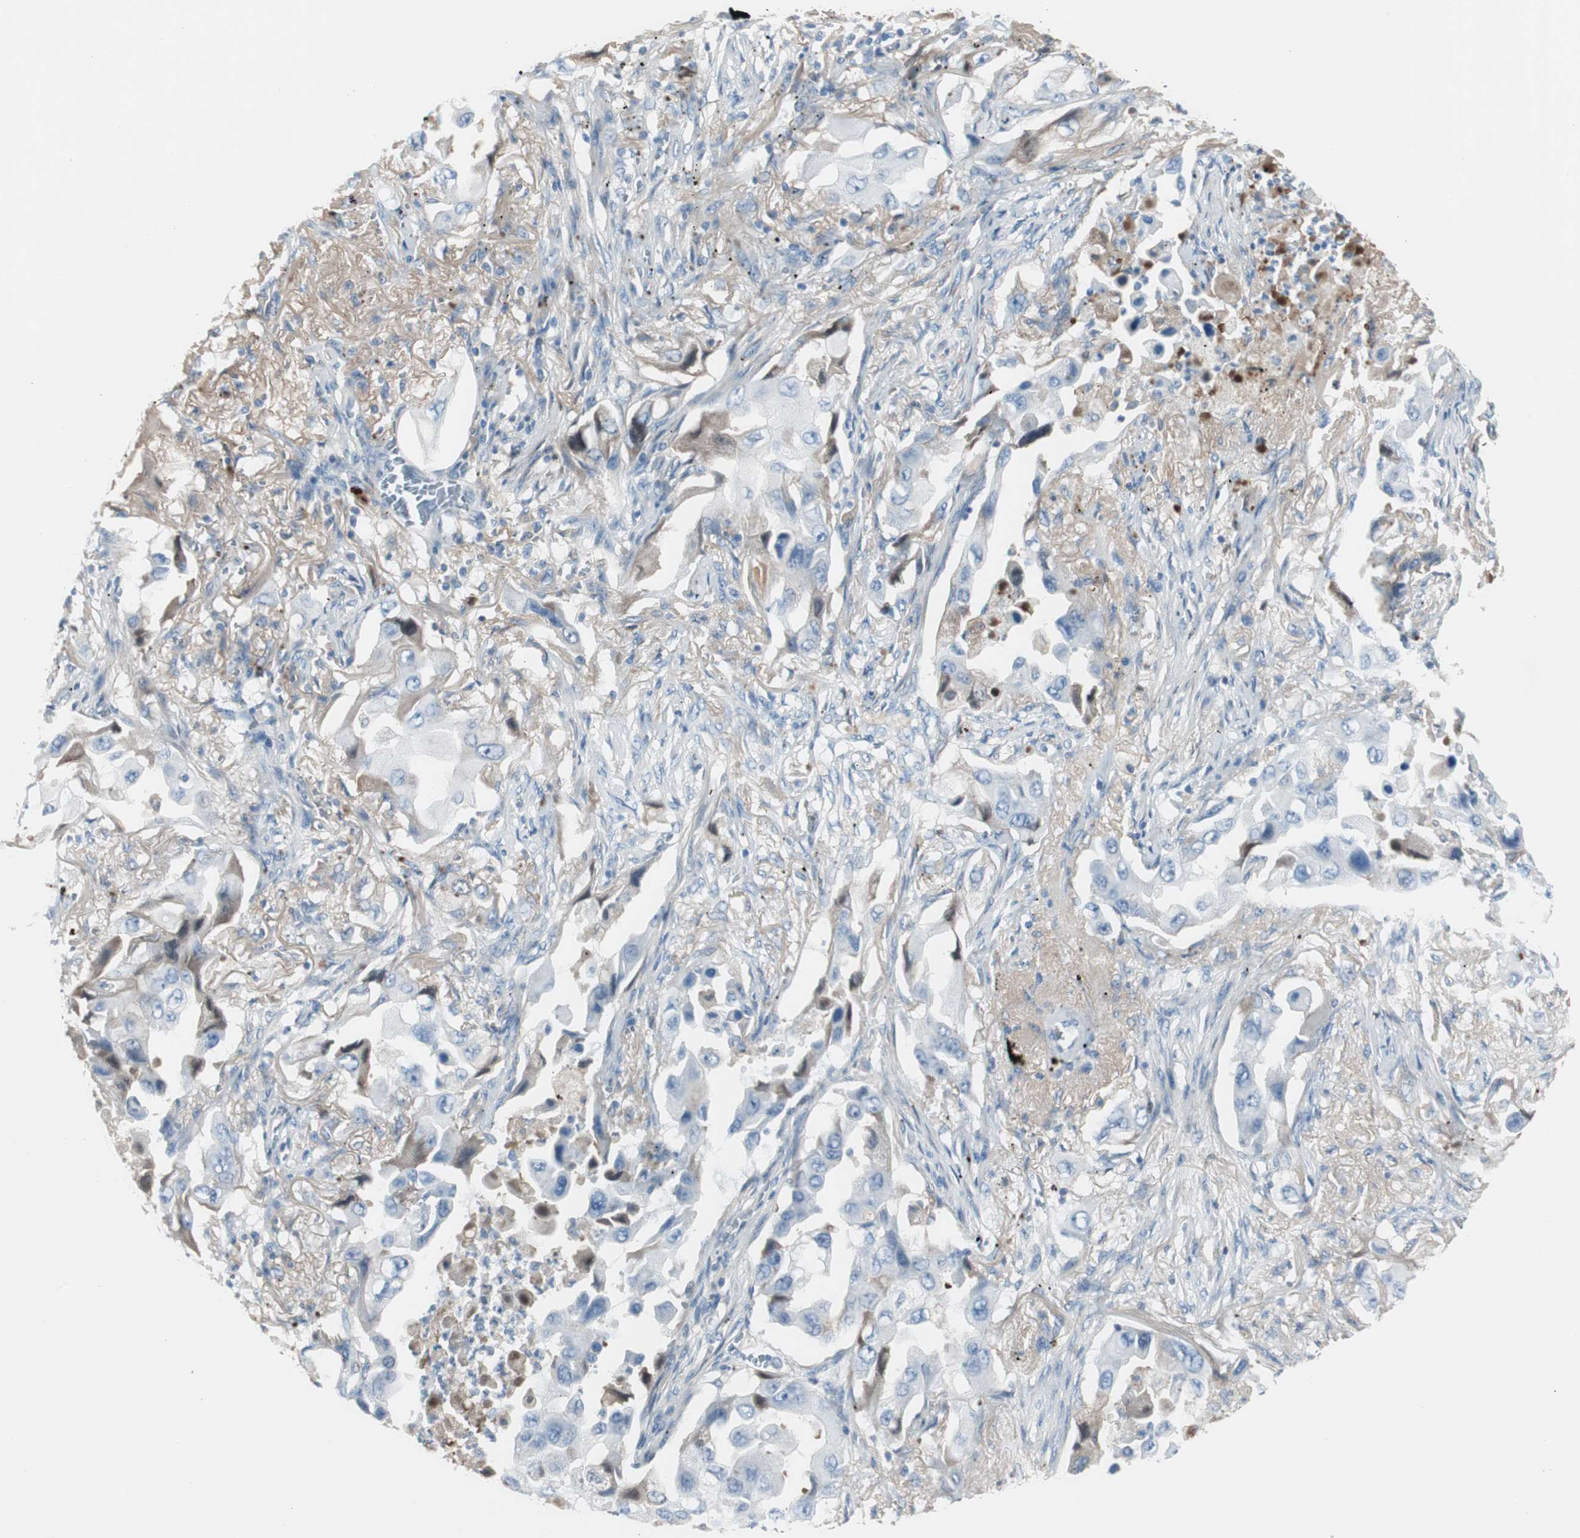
{"staining": {"intensity": "negative", "quantity": "none", "location": "none"}, "tissue": "lung cancer", "cell_type": "Tumor cells", "image_type": "cancer", "snomed": [{"axis": "morphology", "description": "Adenocarcinoma, NOS"}, {"axis": "topography", "description": "Lung"}], "caption": "There is no significant positivity in tumor cells of lung cancer (adenocarcinoma). (DAB (3,3'-diaminobenzidine) immunohistochemistry visualized using brightfield microscopy, high magnification).", "gene": "SERPINF1", "patient": {"sex": "female", "age": 65}}